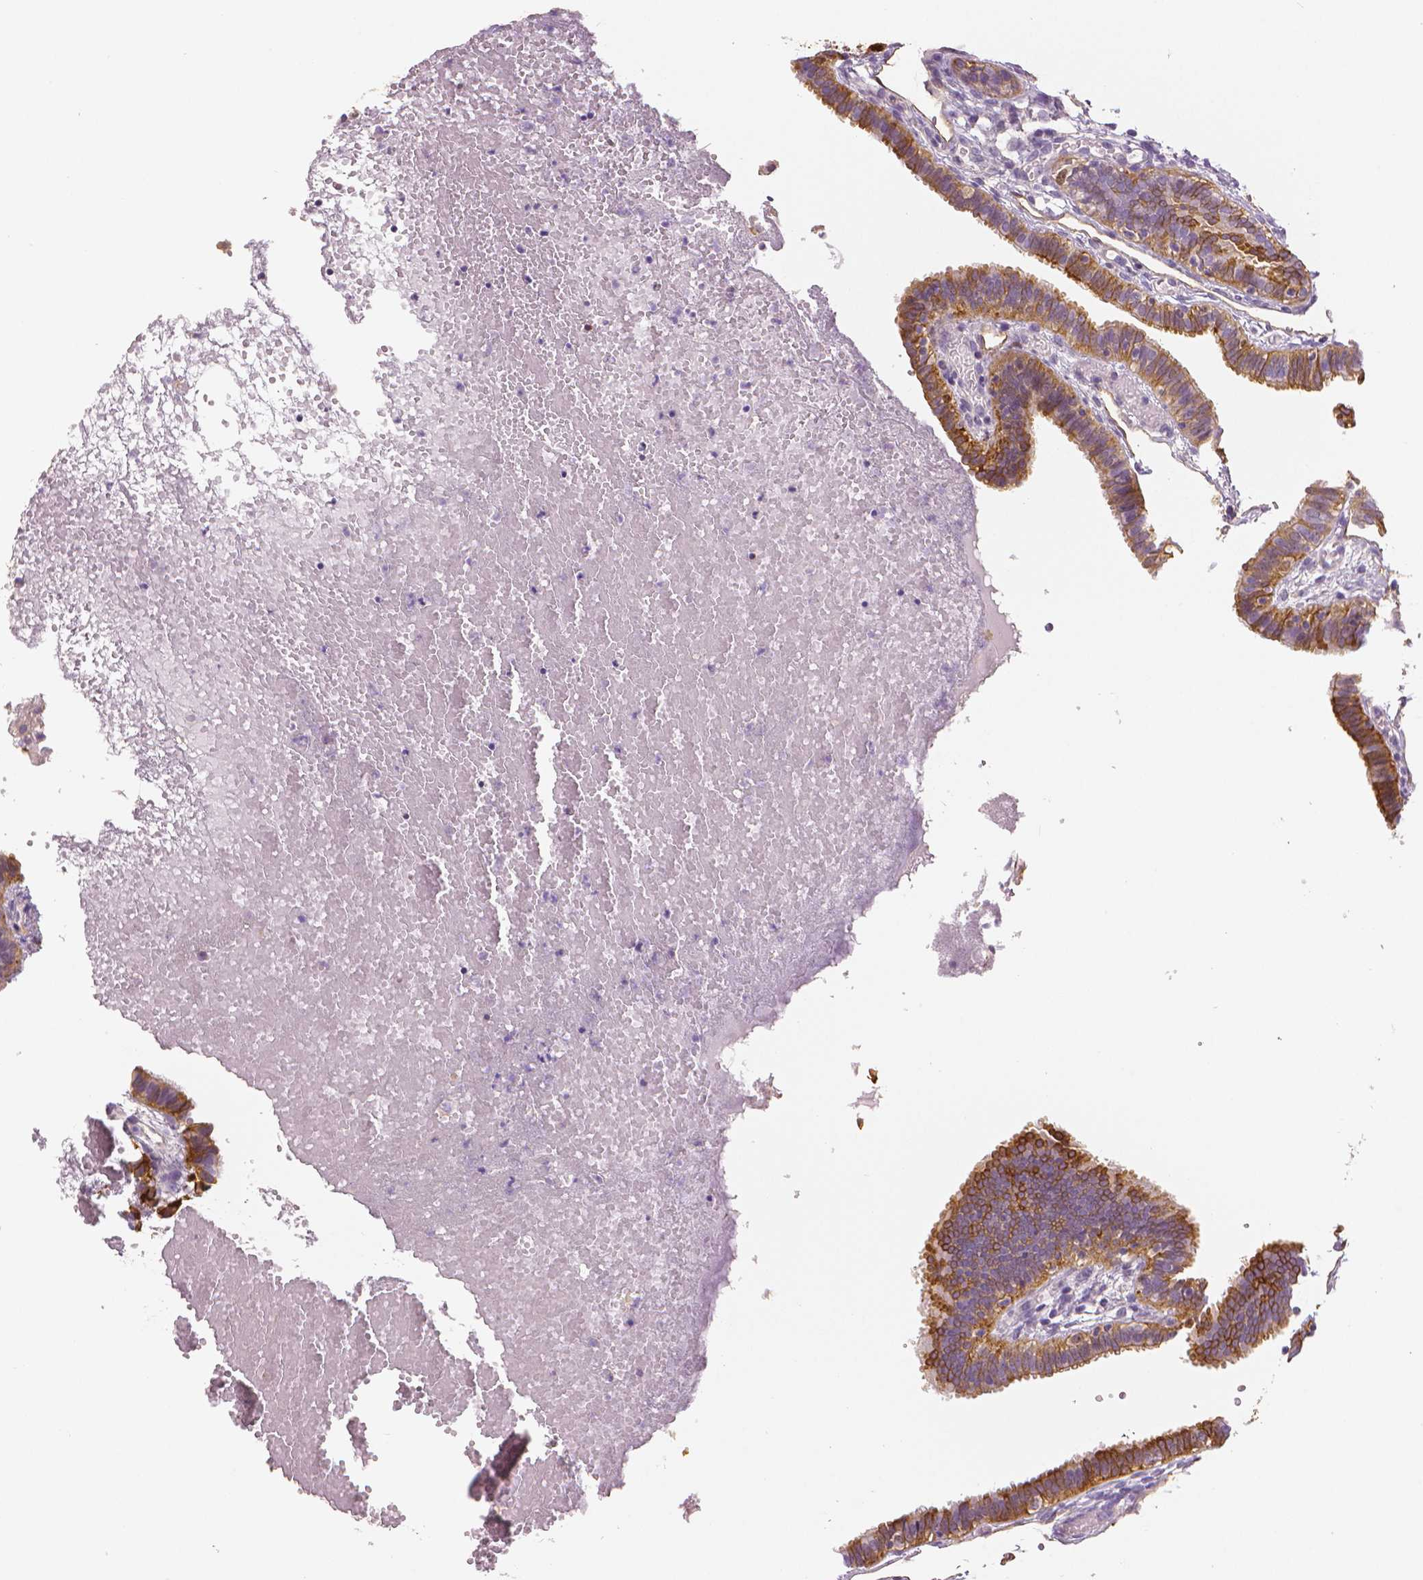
{"staining": {"intensity": "moderate", "quantity": "25%-75%", "location": "cytoplasmic/membranous"}, "tissue": "fallopian tube", "cell_type": "Glandular cells", "image_type": "normal", "snomed": [{"axis": "morphology", "description": "Normal tissue, NOS"}, {"axis": "topography", "description": "Fallopian tube"}], "caption": "The immunohistochemical stain shows moderate cytoplasmic/membranous positivity in glandular cells of normal fallopian tube. (Brightfield microscopy of DAB IHC at high magnification).", "gene": "MKI67", "patient": {"sex": "female", "age": 37}}